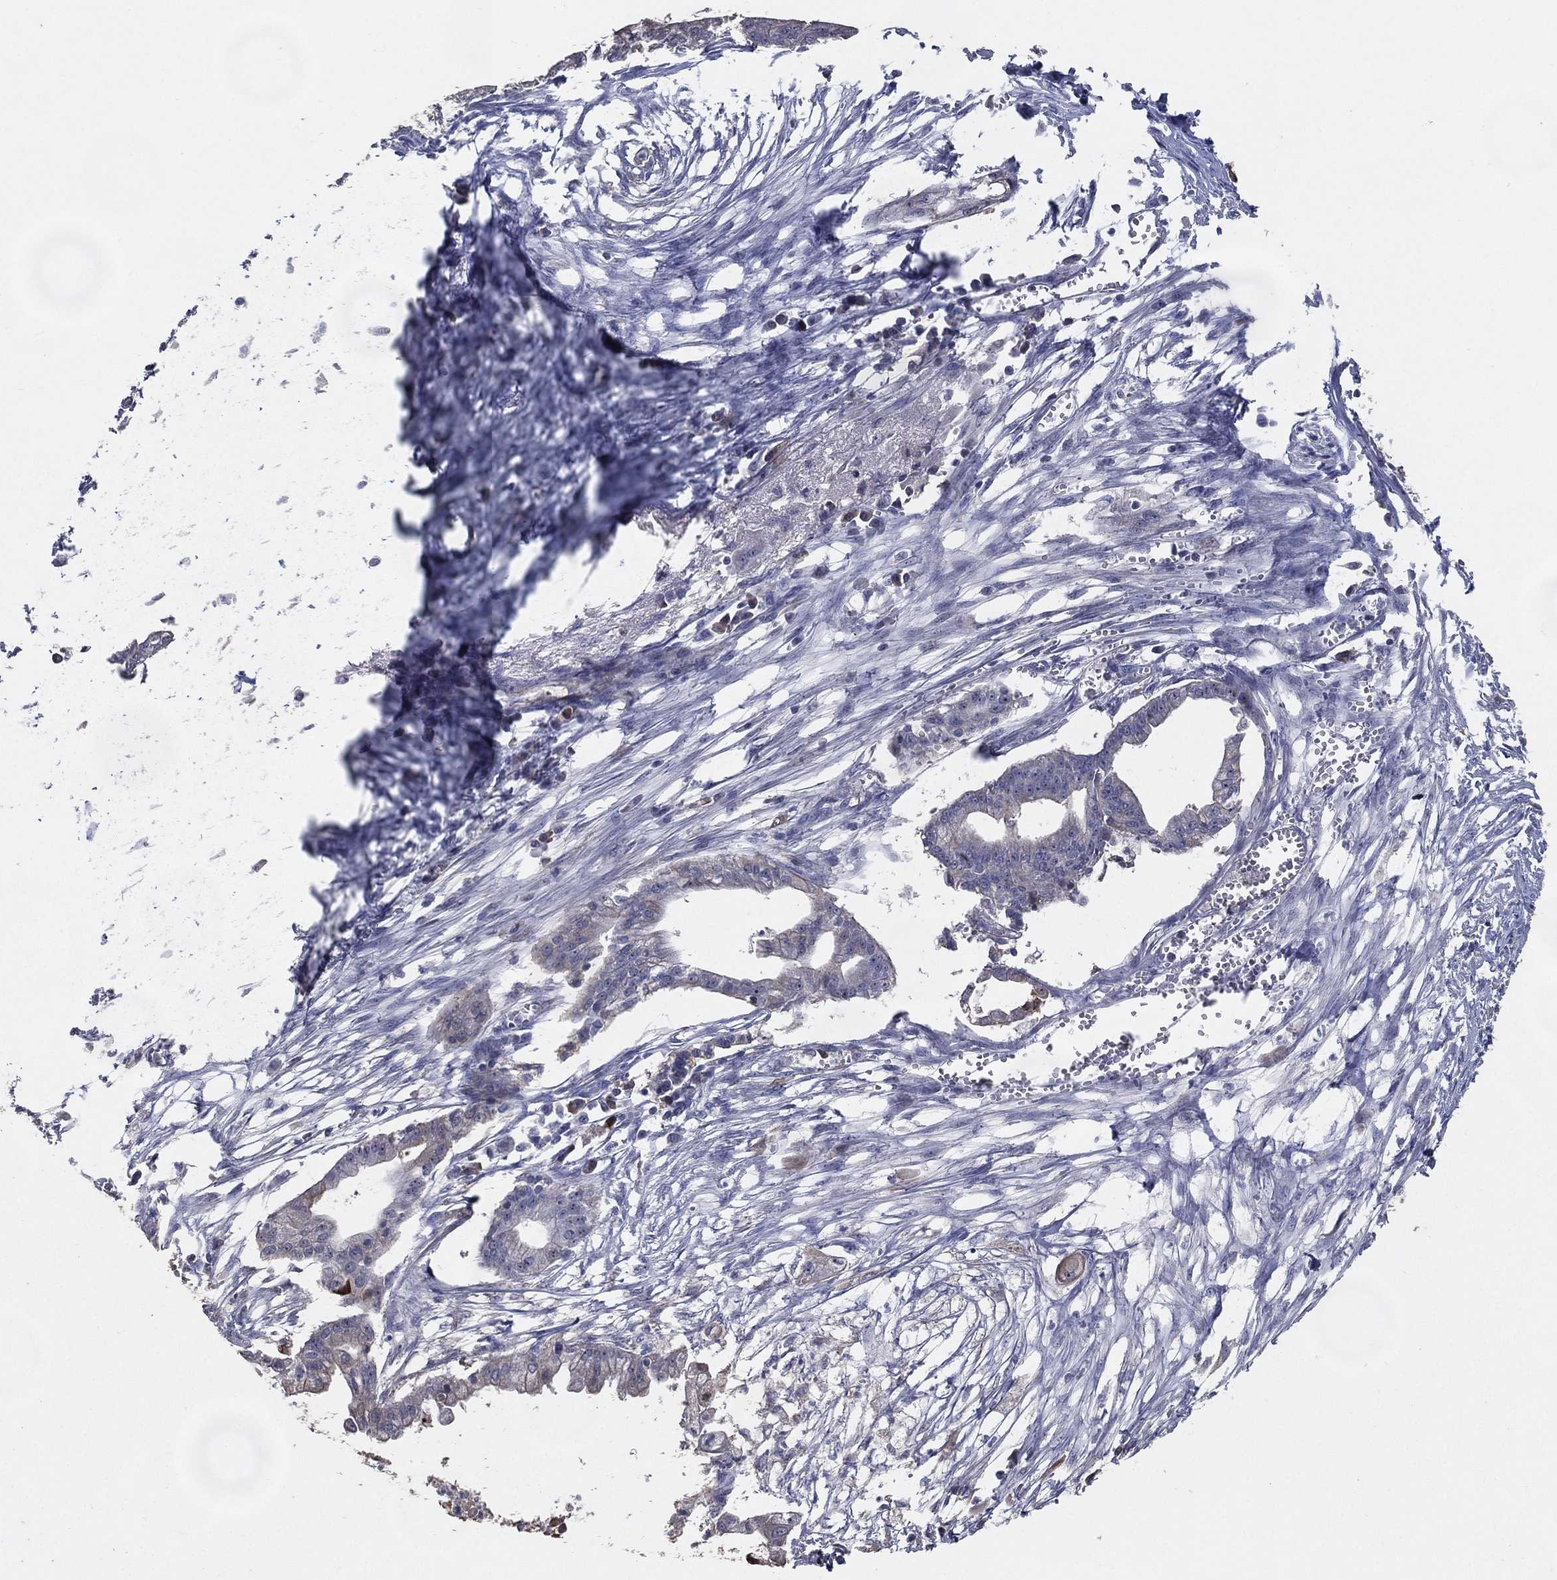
{"staining": {"intensity": "negative", "quantity": "none", "location": "none"}, "tissue": "pancreatic cancer", "cell_type": "Tumor cells", "image_type": "cancer", "snomed": [{"axis": "morphology", "description": "Normal tissue, NOS"}, {"axis": "morphology", "description": "Adenocarcinoma, NOS"}, {"axis": "topography", "description": "Pancreas"}], "caption": "Immunohistochemical staining of human pancreatic adenocarcinoma displays no significant positivity in tumor cells.", "gene": "EFNA1", "patient": {"sex": "female", "age": 58}}